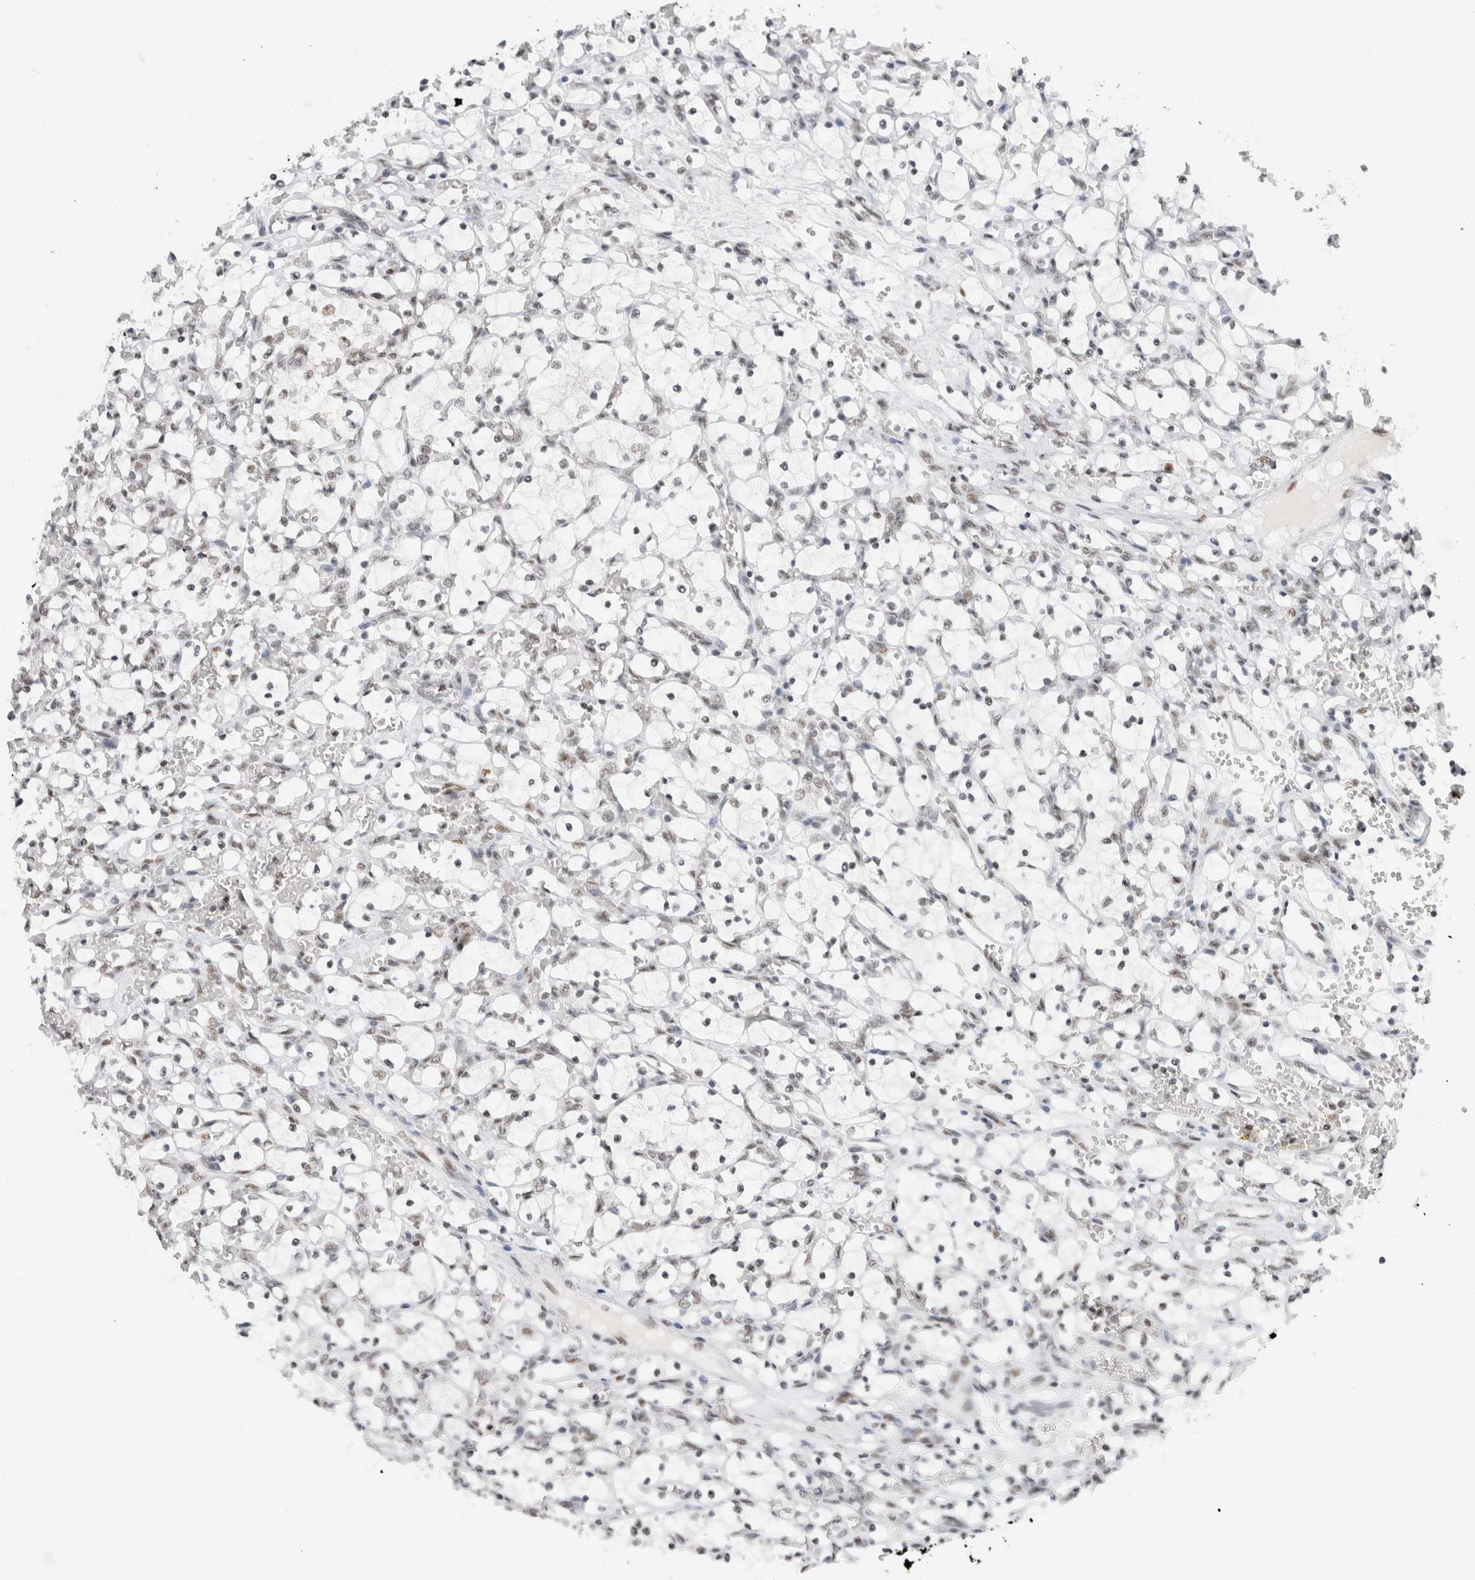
{"staining": {"intensity": "negative", "quantity": "none", "location": "none"}, "tissue": "renal cancer", "cell_type": "Tumor cells", "image_type": "cancer", "snomed": [{"axis": "morphology", "description": "Adenocarcinoma, NOS"}, {"axis": "topography", "description": "Kidney"}], "caption": "This histopathology image is of renal cancer stained with IHC to label a protein in brown with the nuclei are counter-stained blue. There is no staining in tumor cells. (Immunohistochemistry, brightfield microscopy, high magnification).", "gene": "COPS7A", "patient": {"sex": "female", "age": 69}}